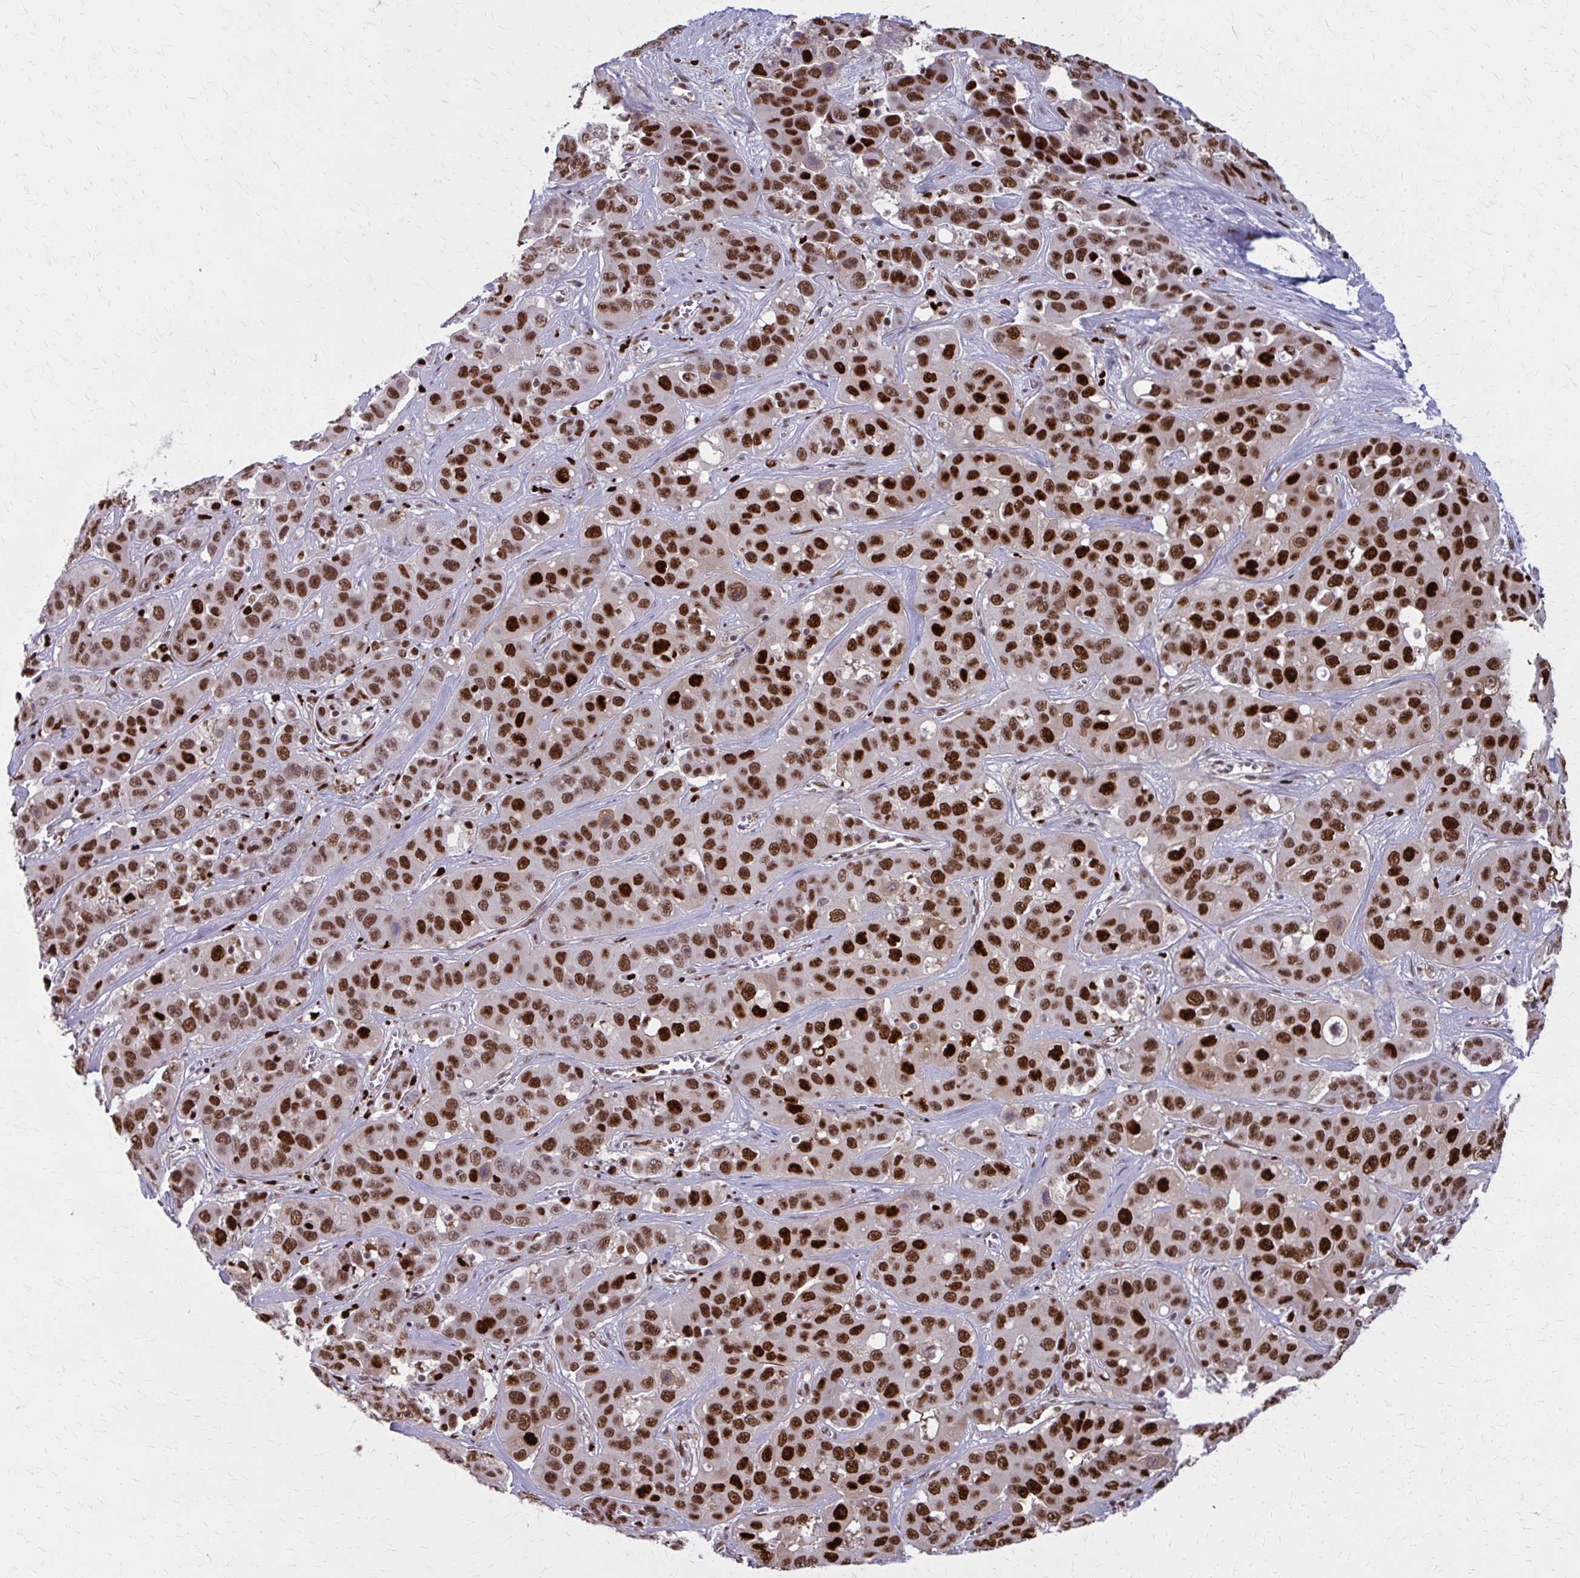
{"staining": {"intensity": "strong", "quantity": ">75%", "location": "nuclear"}, "tissue": "liver cancer", "cell_type": "Tumor cells", "image_type": "cancer", "snomed": [{"axis": "morphology", "description": "Cholangiocarcinoma"}, {"axis": "topography", "description": "Liver"}], "caption": "Liver cancer (cholangiocarcinoma) stained with a brown dye demonstrates strong nuclear positive positivity in approximately >75% of tumor cells.", "gene": "ZNF559", "patient": {"sex": "female", "age": 52}}